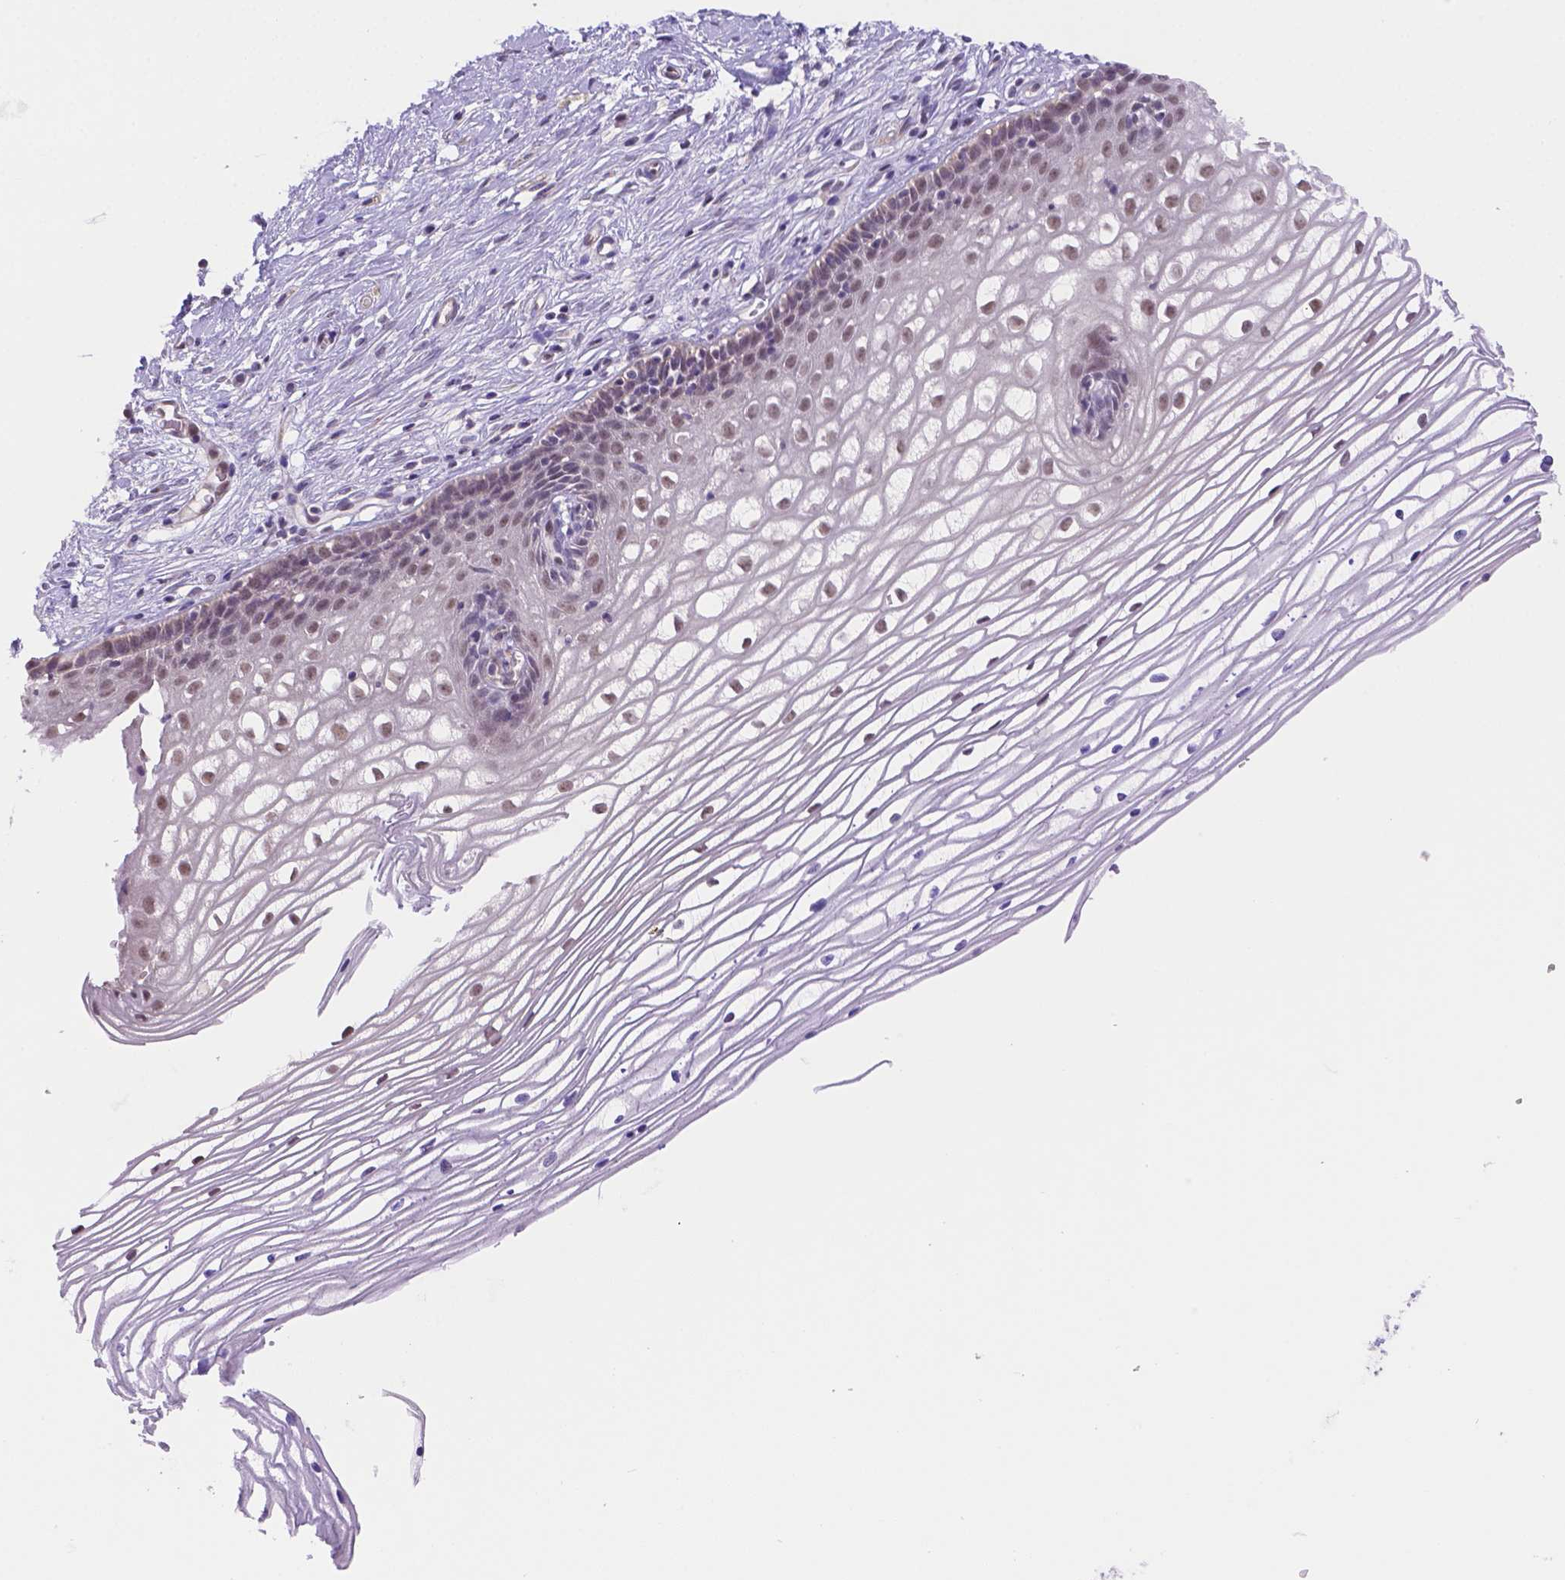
{"staining": {"intensity": "negative", "quantity": "none", "location": "none"}, "tissue": "cervix", "cell_type": "Glandular cells", "image_type": "normal", "snomed": [{"axis": "morphology", "description": "Normal tissue, NOS"}, {"axis": "topography", "description": "Cervix"}], "caption": "Cervix stained for a protein using IHC reveals no staining glandular cells.", "gene": "NXPE2", "patient": {"sex": "female", "age": 40}}